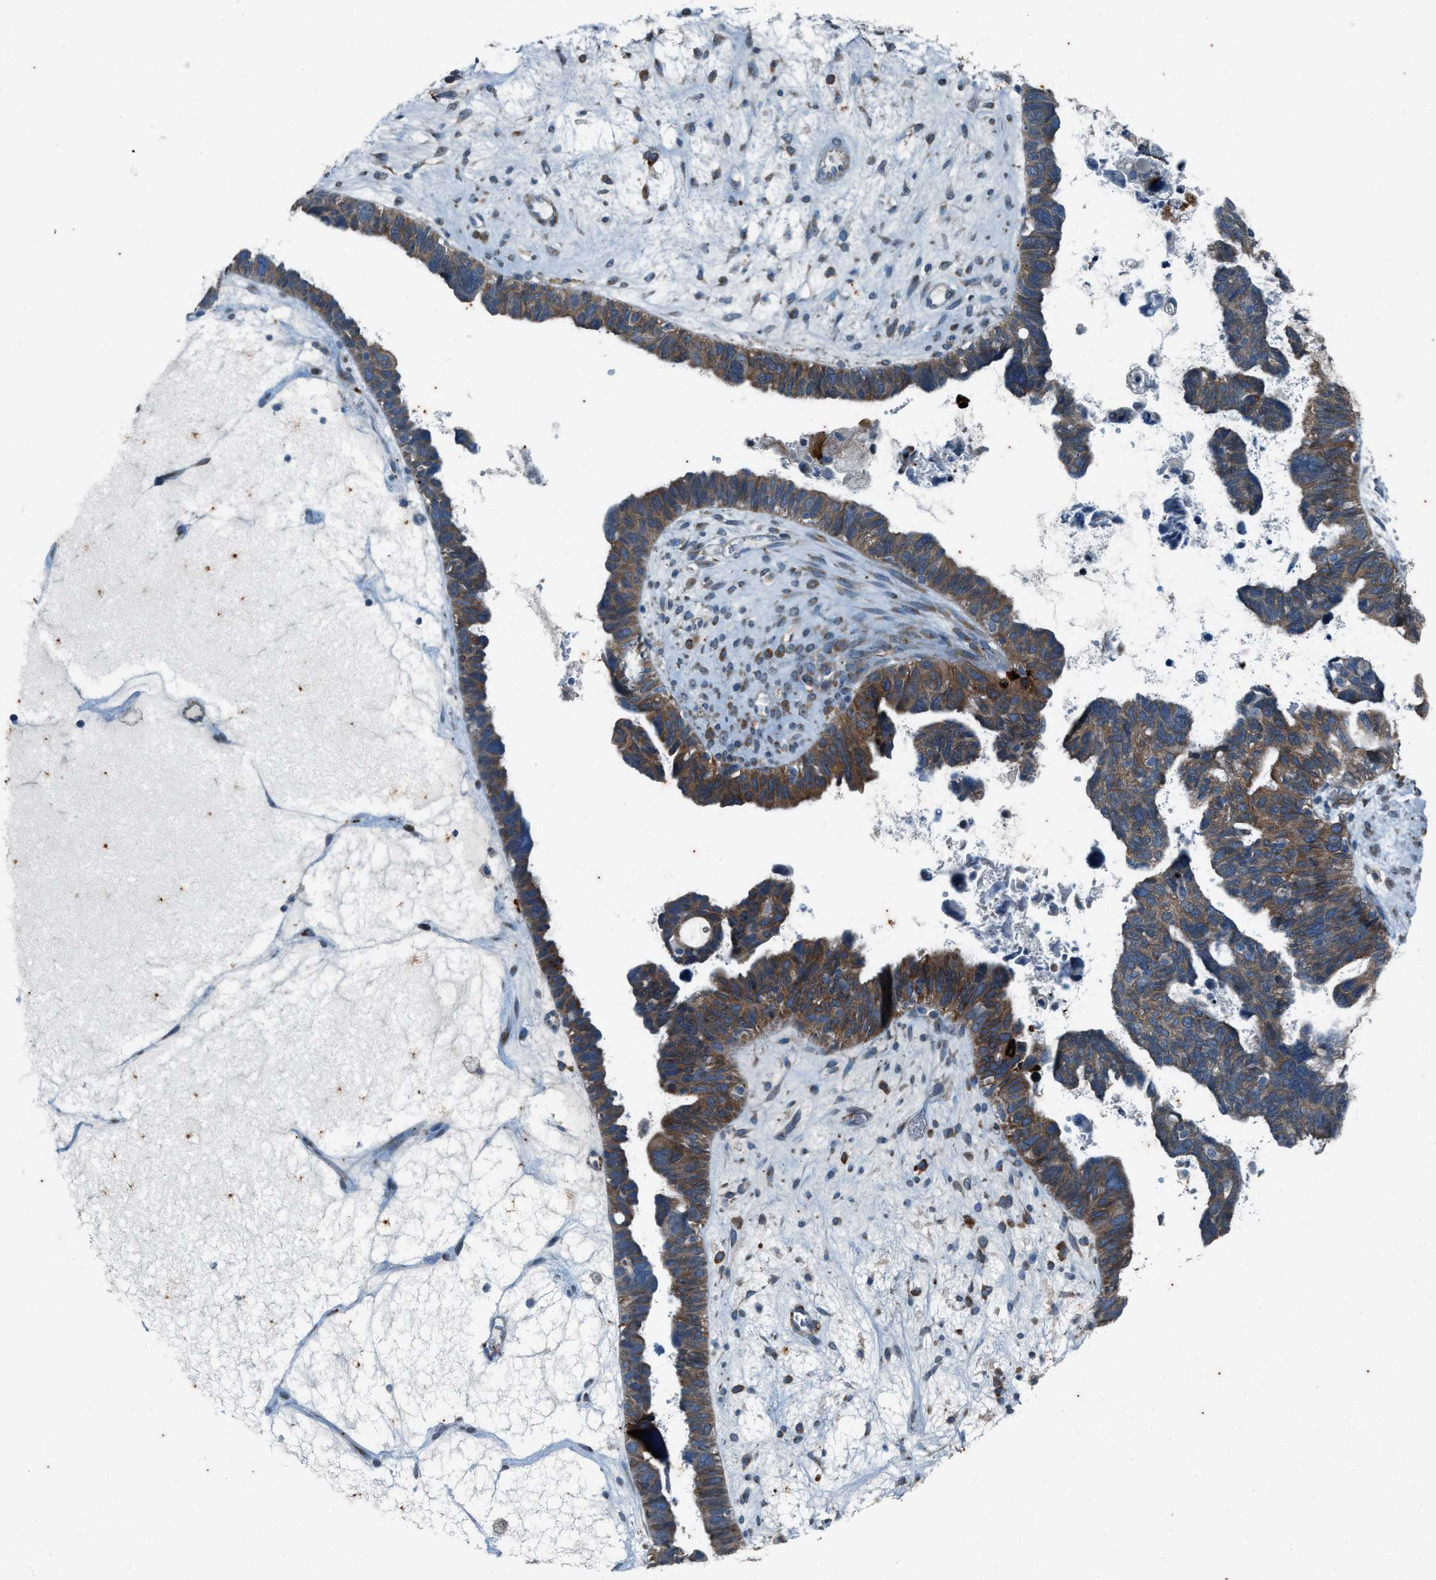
{"staining": {"intensity": "moderate", "quantity": ">75%", "location": "cytoplasmic/membranous"}, "tissue": "ovarian cancer", "cell_type": "Tumor cells", "image_type": "cancer", "snomed": [{"axis": "morphology", "description": "Cystadenocarcinoma, serous, NOS"}, {"axis": "topography", "description": "Ovary"}], "caption": "Protein analysis of ovarian serous cystadenocarcinoma tissue demonstrates moderate cytoplasmic/membranous positivity in approximately >75% of tumor cells. The staining was performed using DAB to visualize the protein expression in brown, while the nuclei were stained in blue with hematoxylin (Magnification: 20x).", "gene": "CHPF2", "patient": {"sex": "female", "age": 79}}